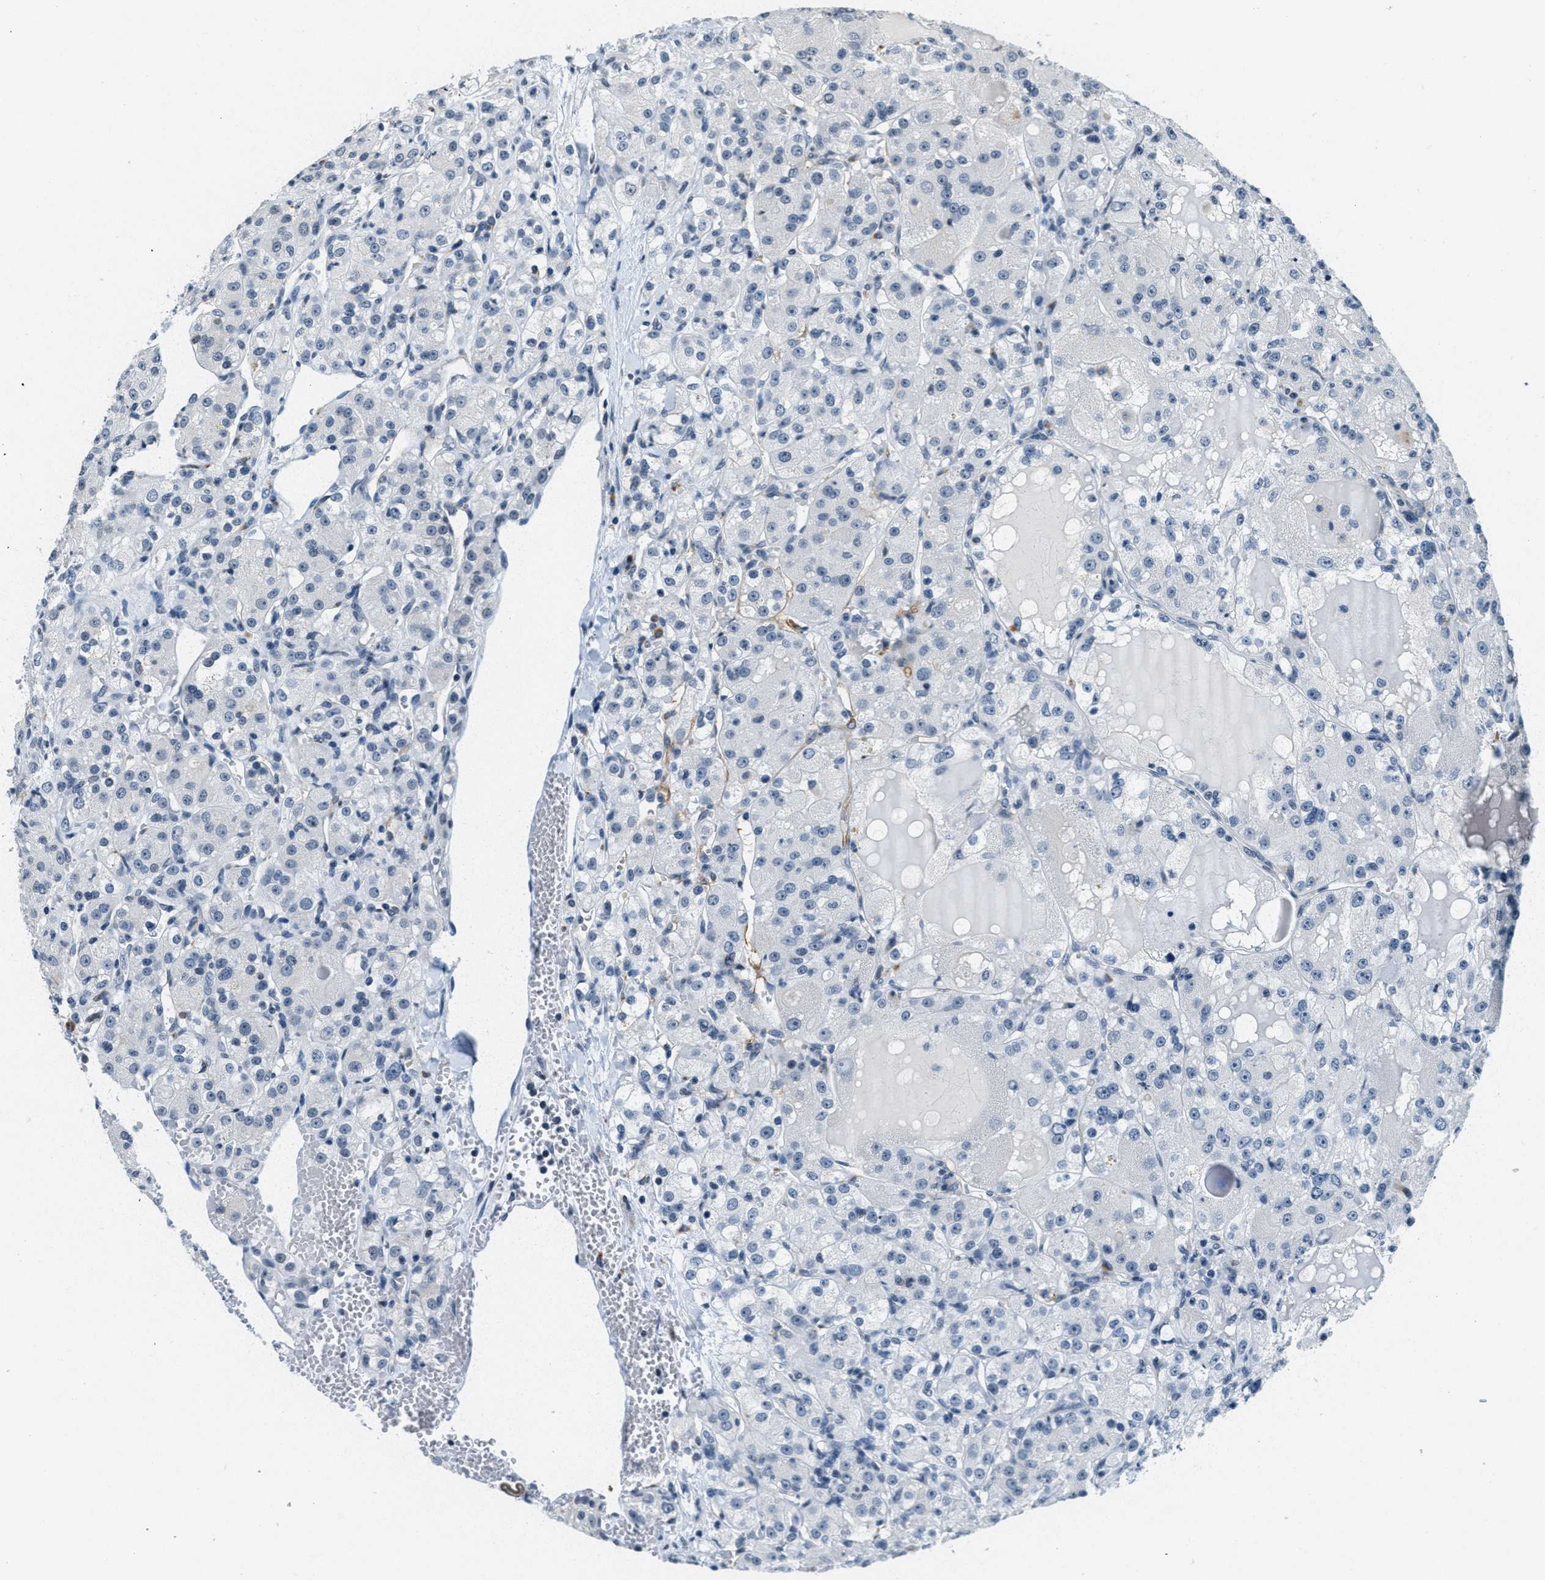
{"staining": {"intensity": "negative", "quantity": "none", "location": "none"}, "tissue": "renal cancer", "cell_type": "Tumor cells", "image_type": "cancer", "snomed": [{"axis": "morphology", "description": "Normal tissue, NOS"}, {"axis": "morphology", "description": "Adenocarcinoma, NOS"}, {"axis": "topography", "description": "Kidney"}], "caption": "The image displays no significant expression in tumor cells of renal adenocarcinoma.", "gene": "CA4", "patient": {"sex": "male", "age": 61}}